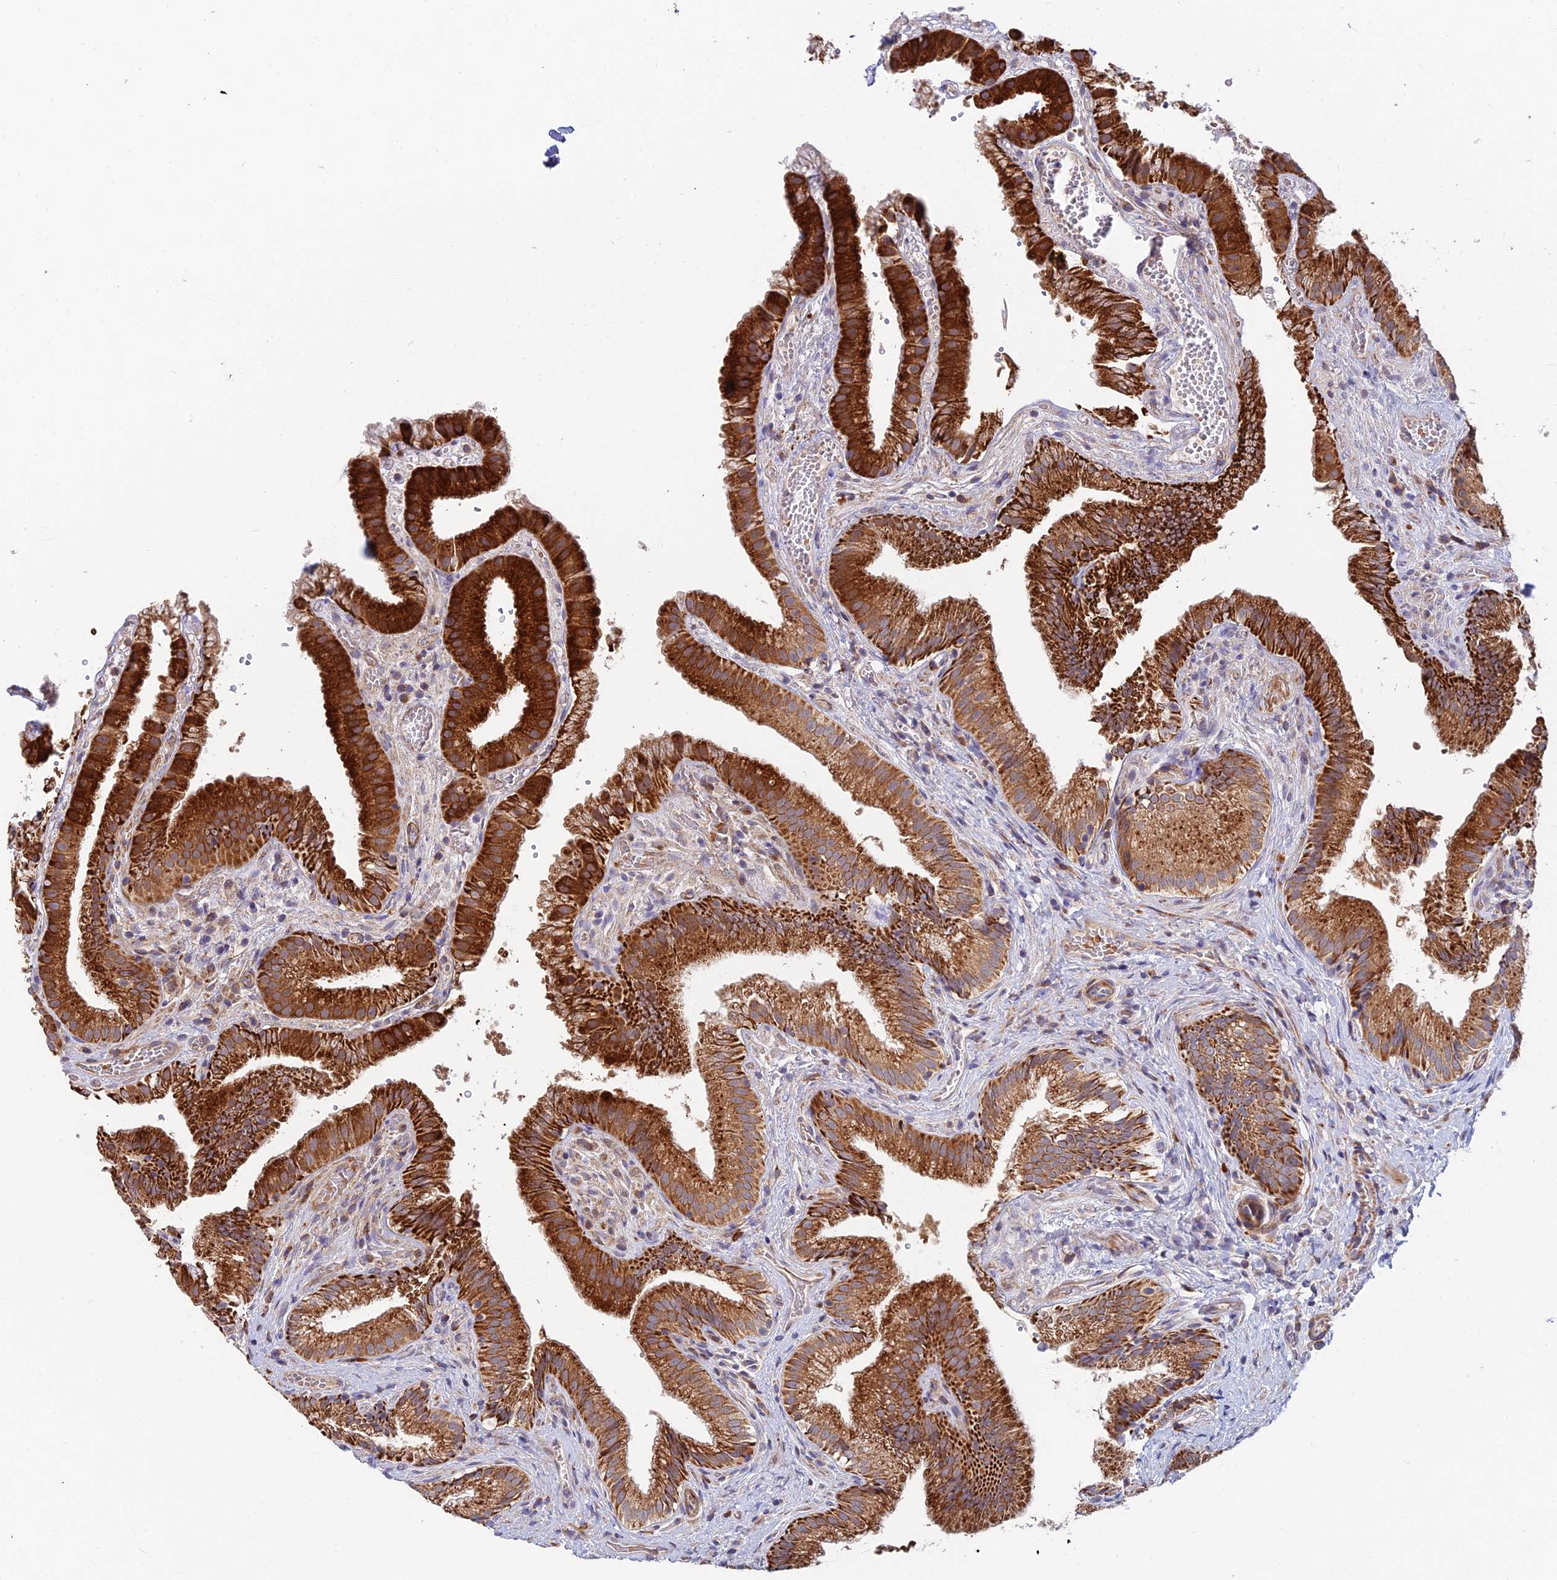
{"staining": {"intensity": "strong", "quantity": ">75%", "location": "cytoplasmic/membranous"}, "tissue": "gallbladder", "cell_type": "Glandular cells", "image_type": "normal", "snomed": [{"axis": "morphology", "description": "Normal tissue, NOS"}, {"axis": "topography", "description": "Gallbladder"}], "caption": "High-magnification brightfield microscopy of unremarkable gallbladder stained with DAB (3,3'-diaminobenzidine) (brown) and counterstained with hematoxylin (blue). glandular cells exhibit strong cytoplasmic/membranous positivity is seen in approximately>75% of cells.", "gene": "FUOM", "patient": {"sex": "female", "age": 30}}